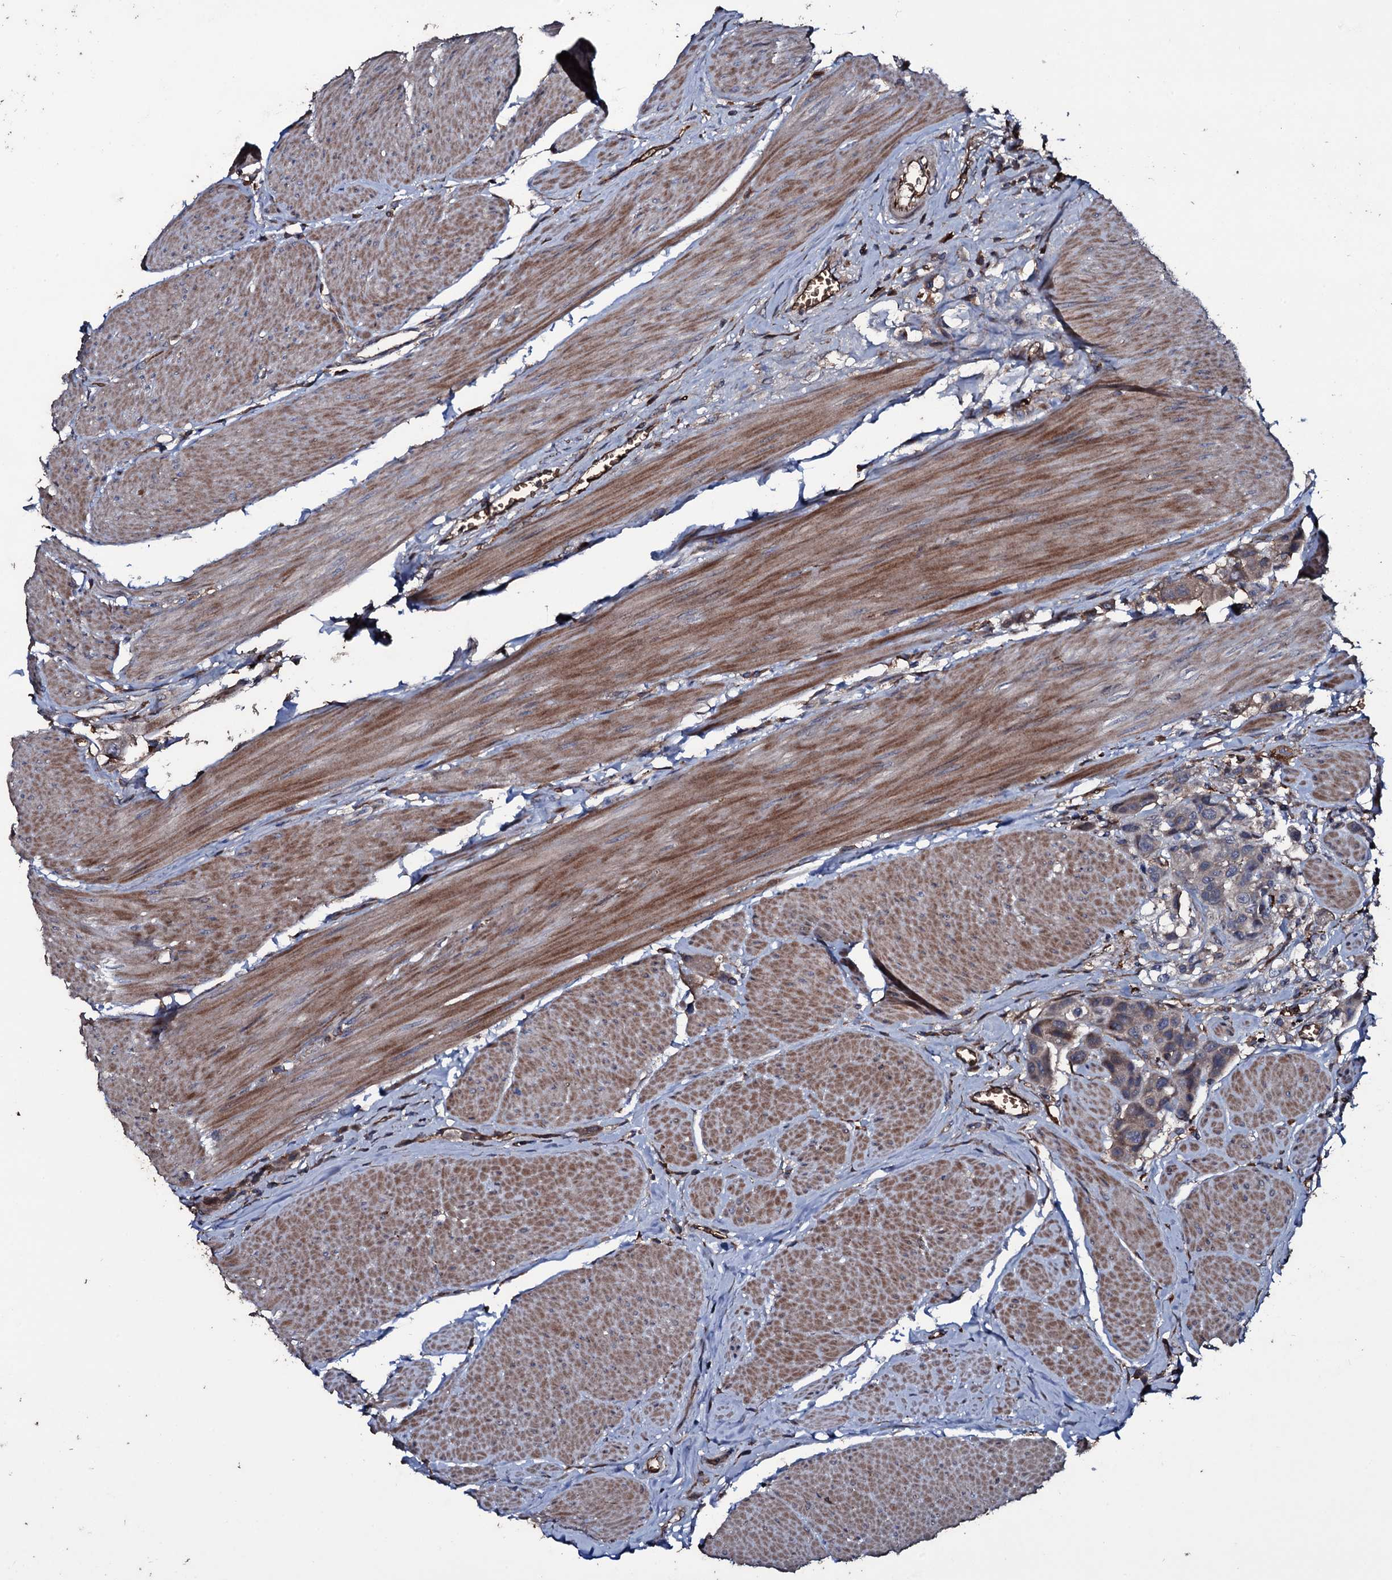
{"staining": {"intensity": "weak", "quantity": "25%-75%", "location": "cytoplasmic/membranous"}, "tissue": "urothelial cancer", "cell_type": "Tumor cells", "image_type": "cancer", "snomed": [{"axis": "morphology", "description": "Urothelial carcinoma, High grade"}, {"axis": "topography", "description": "Urinary bladder"}], "caption": "Urothelial carcinoma (high-grade) stained for a protein displays weak cytoplasmic/membranous positivity in tumor cells. (IHC, brightfield microscopy, high magnification).", "gene": "ZSWIM8", "patient": {"sex": "male", "age": 50}}